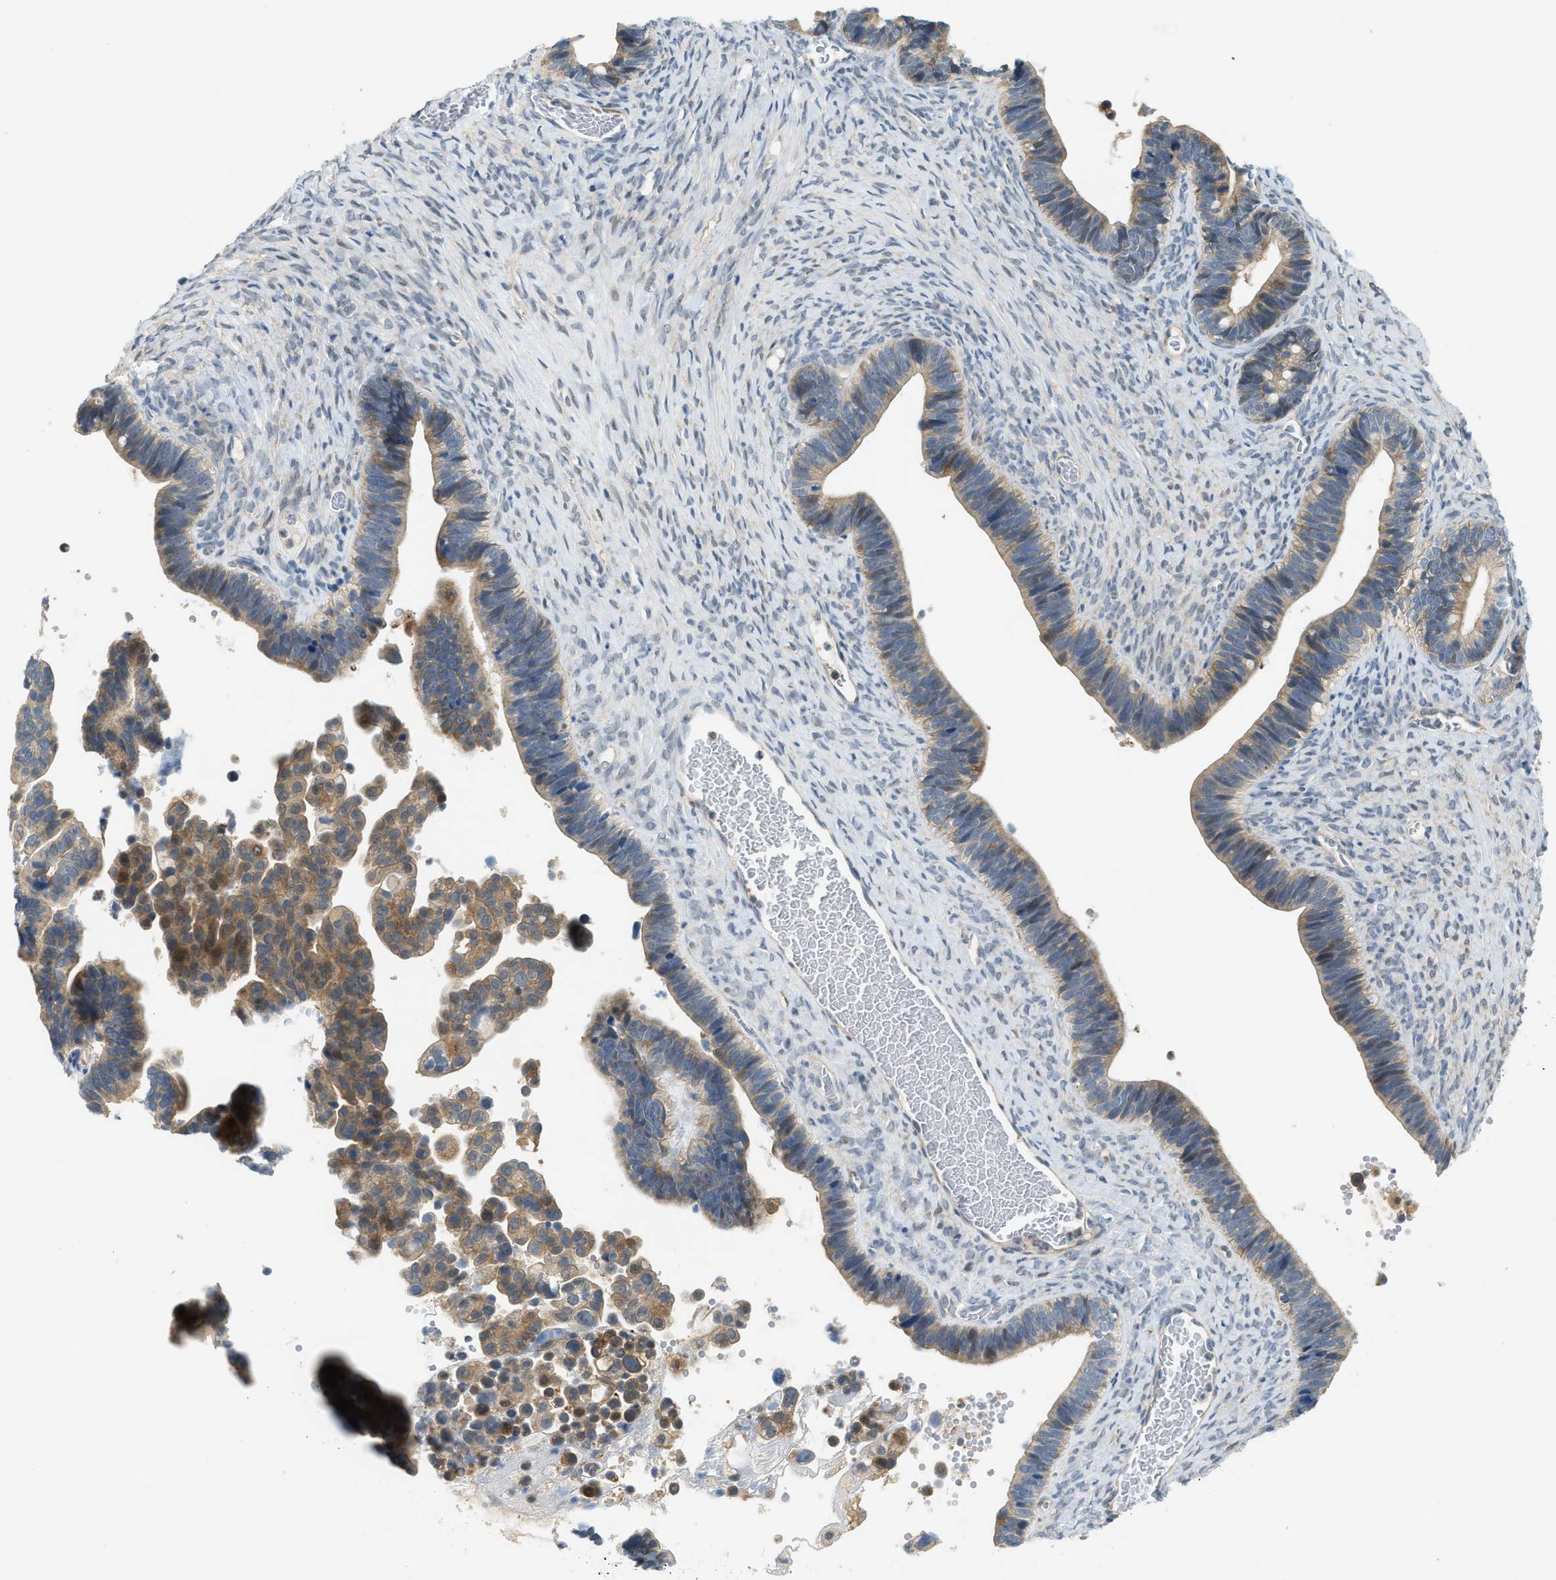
{"staining": {"intensity": "weak", "quantity": ">75%", "location": "cytoplasmic/membranous"}, "tissue": "ovarian cancer", "cell_type": "Tumor cells", "image_type": "cancer", "snomed": [{"axis": "morphology", "description": "Cystadenocarcinoma, serous, NOS"}, {"axis": "topography", "description": "Ovary"}], "caption": "There is low levels of weak cytoplasmic/membranous positivity in tumor cells of ovarian serous cystadenocarcinoma, as demonstrated by immunohistochemical staining (brown color).", "gene": "PDCL3", "patient": {"sex": "female", "age": 56}}